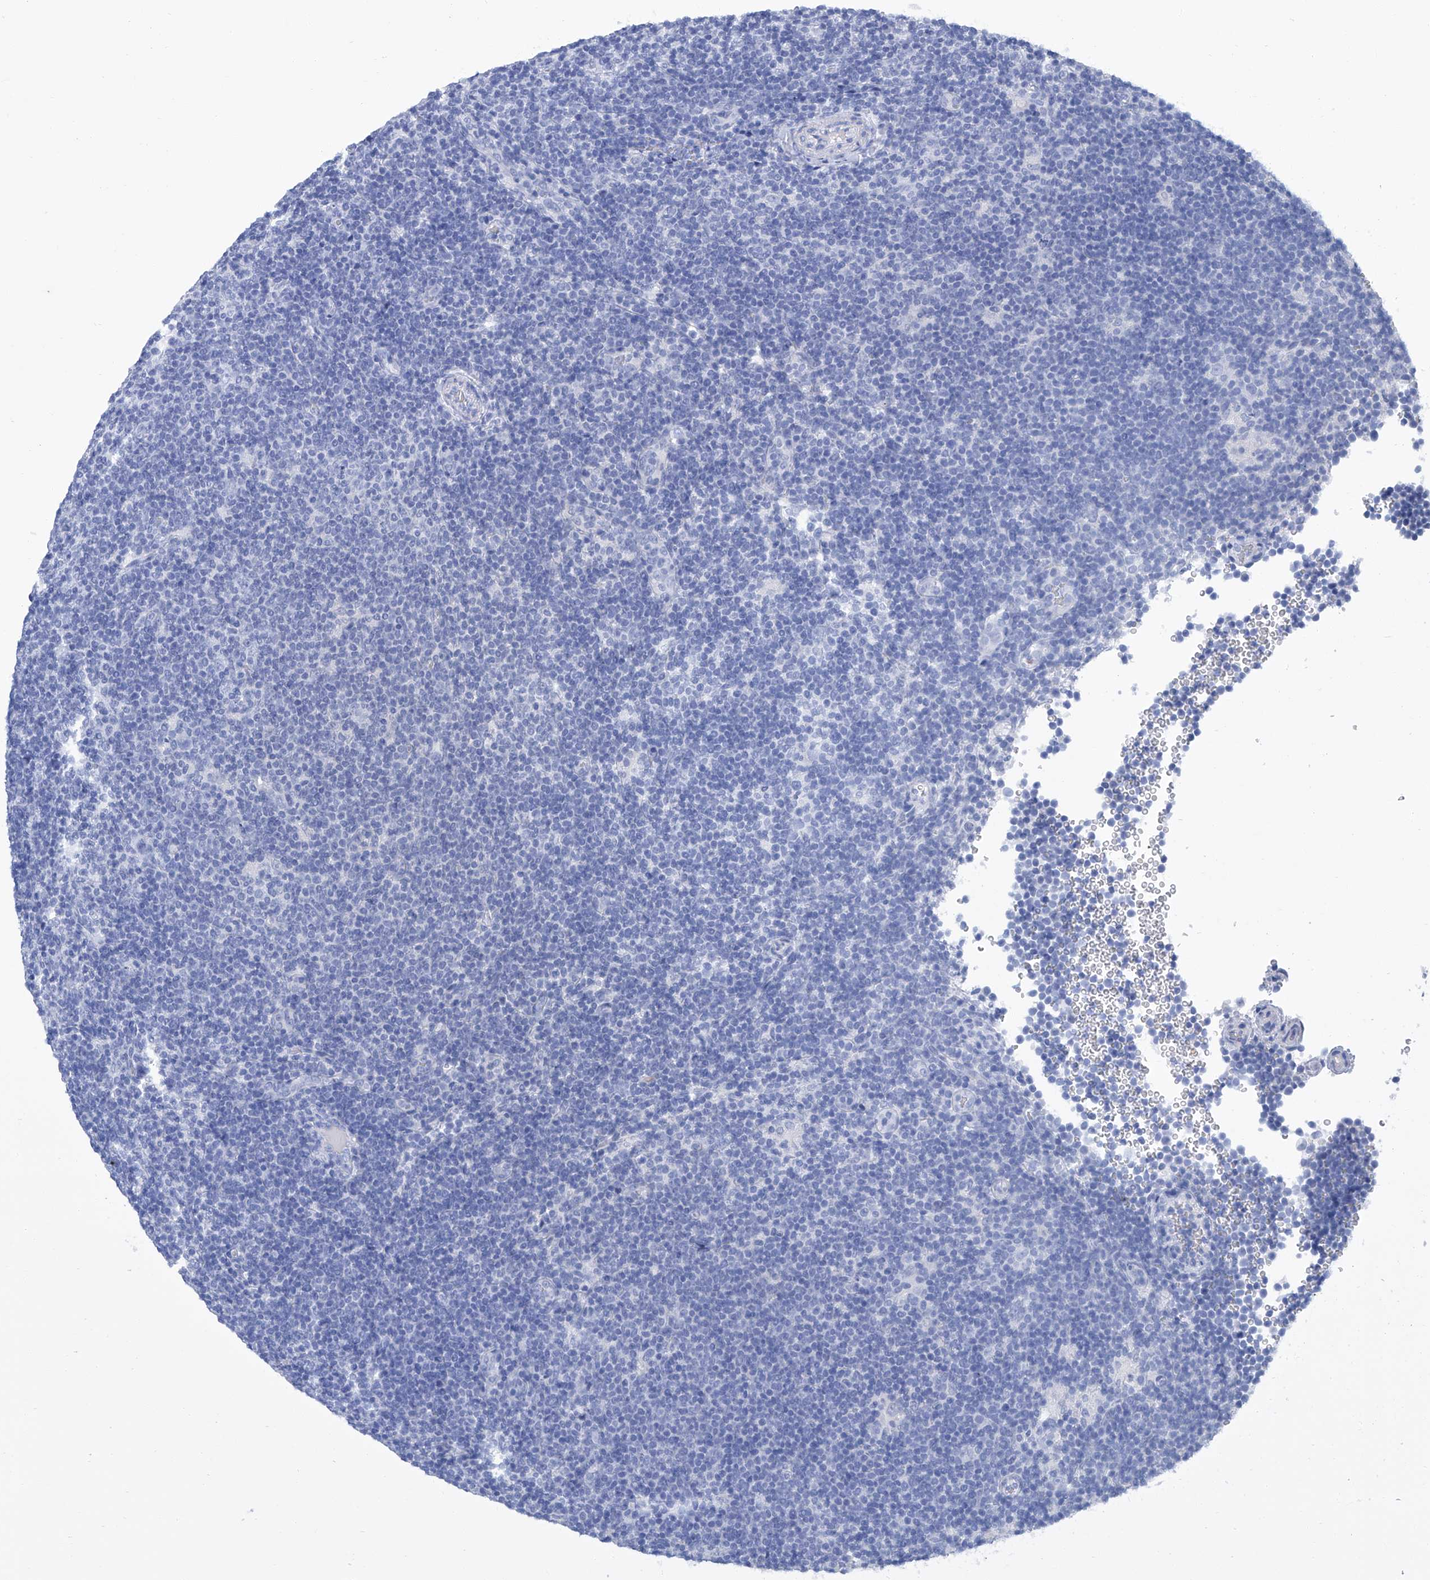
{"staining": {"intensity": "negative", "quantity": "none", "location": "none"}, "tissue": "lymphoma", "cell_type": "Tumor cells", "image_type": "cancer", "snomed": [{"axis": "morphology", "description": "Hodgkin's disease, NOS"}, {"axis": "topography", "description": "Lymph node"}], "caption": "A histopathology image of Hodgkin's disease stained for a protein demonstrates no brown staining in tumor cells.", "gene": "GPT", "patient": {"sex": "female", "age": 57}}